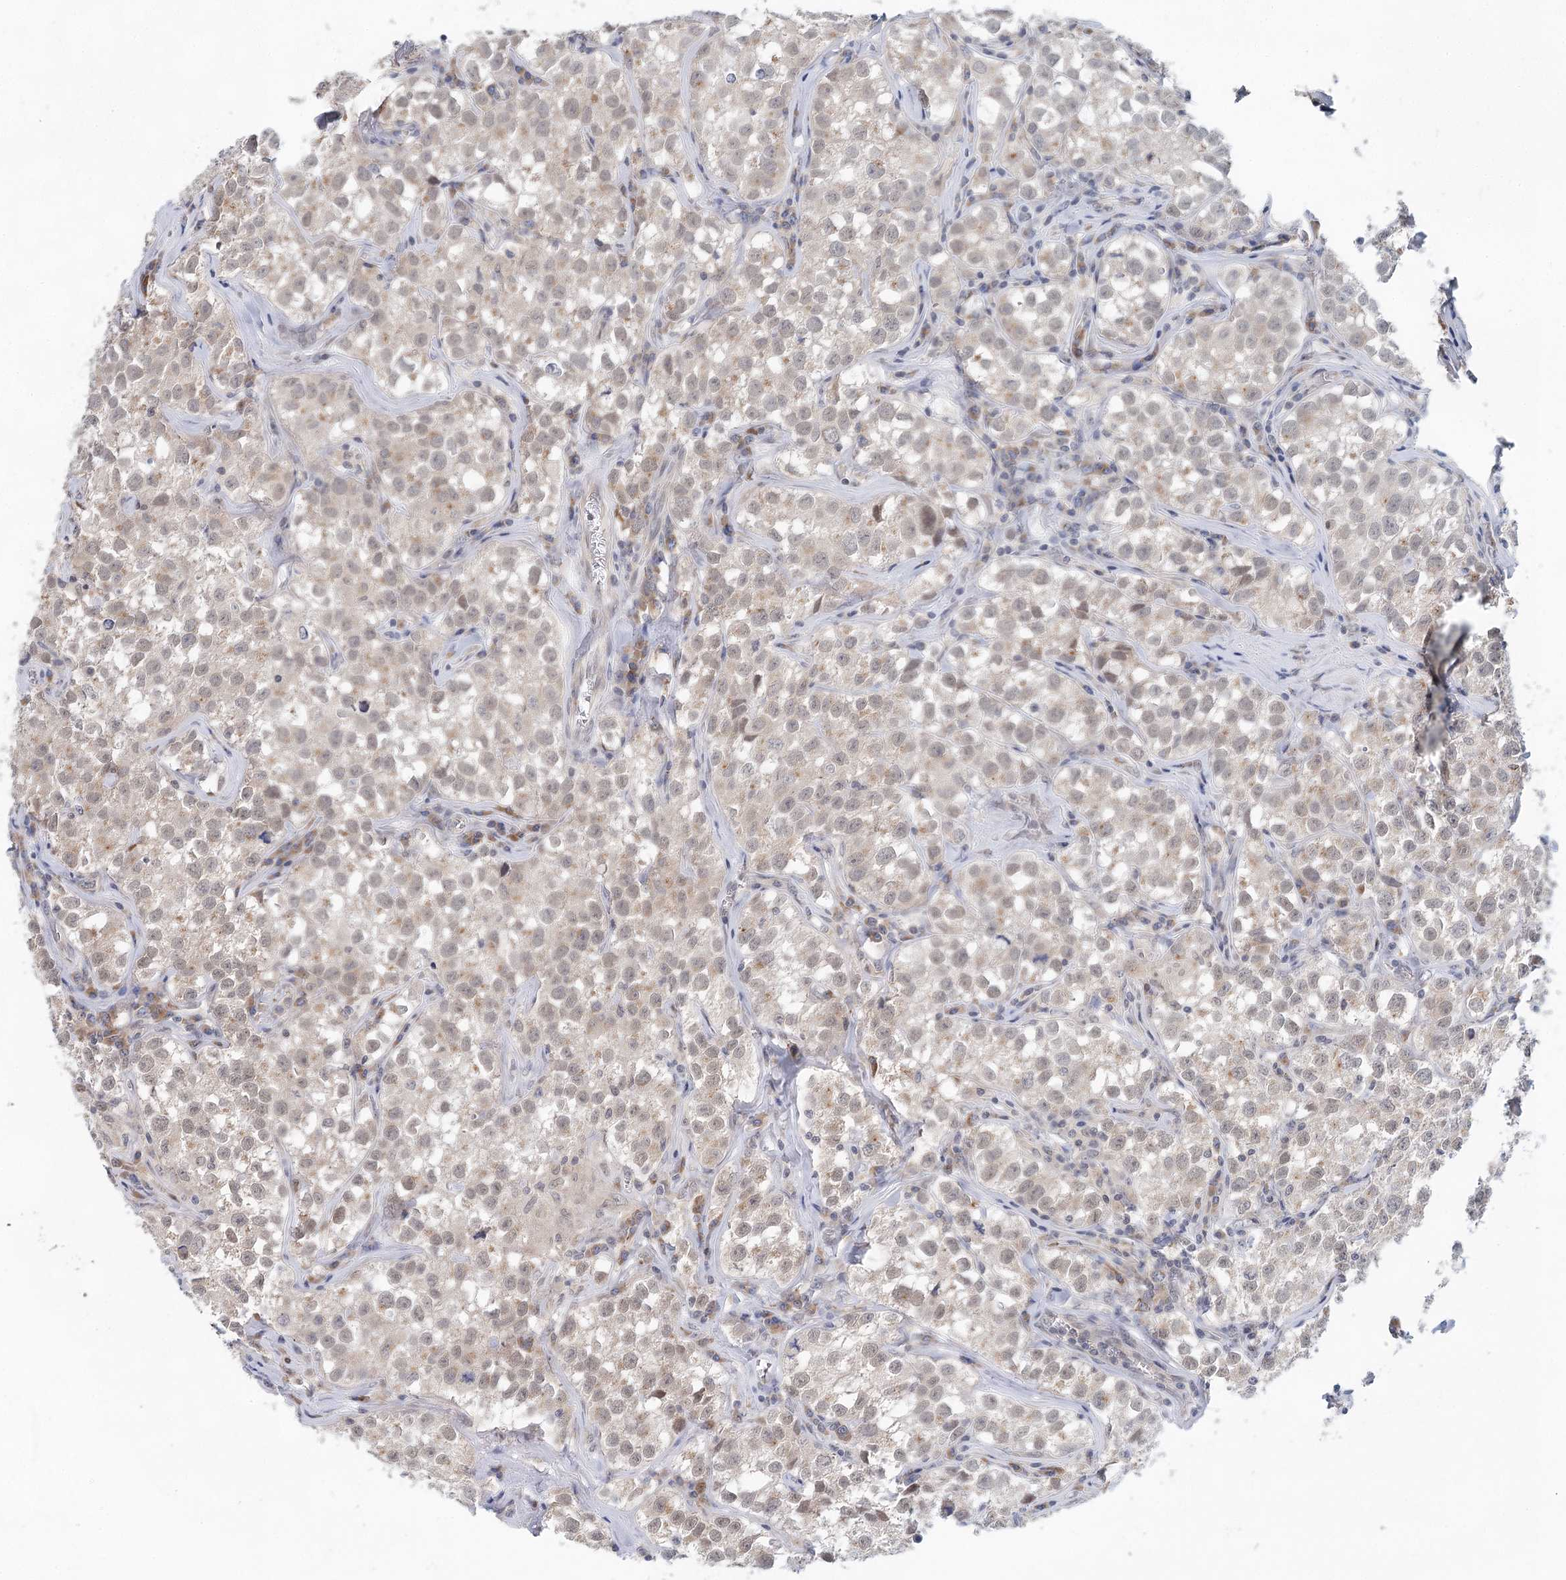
{"staining": {"intensity": "weak", "quantity": "25%-75%", "location": "cytoplasmic/membranous,nuclear"}, "tissue": "testis cancer", "cell_type": "Tumor cells", "image_type": "cancer", "snomed": [{"axis": "morphology", "description": "Seminoma, NOS"}, {"axis": "morphology", "description": "Carcinoma, Embryonal, NOS"}, {"axis": "topography", "description": "Testis"}], "caption": "There is low levels of weak cytoplasmic/membranous and nuclear expression in tumor cells of seminoma (testis), as demonstrated by immunohistochemical staining (brown color).", "gene": "BLTP1", "patient": {"sex": "male", "age": 43}}